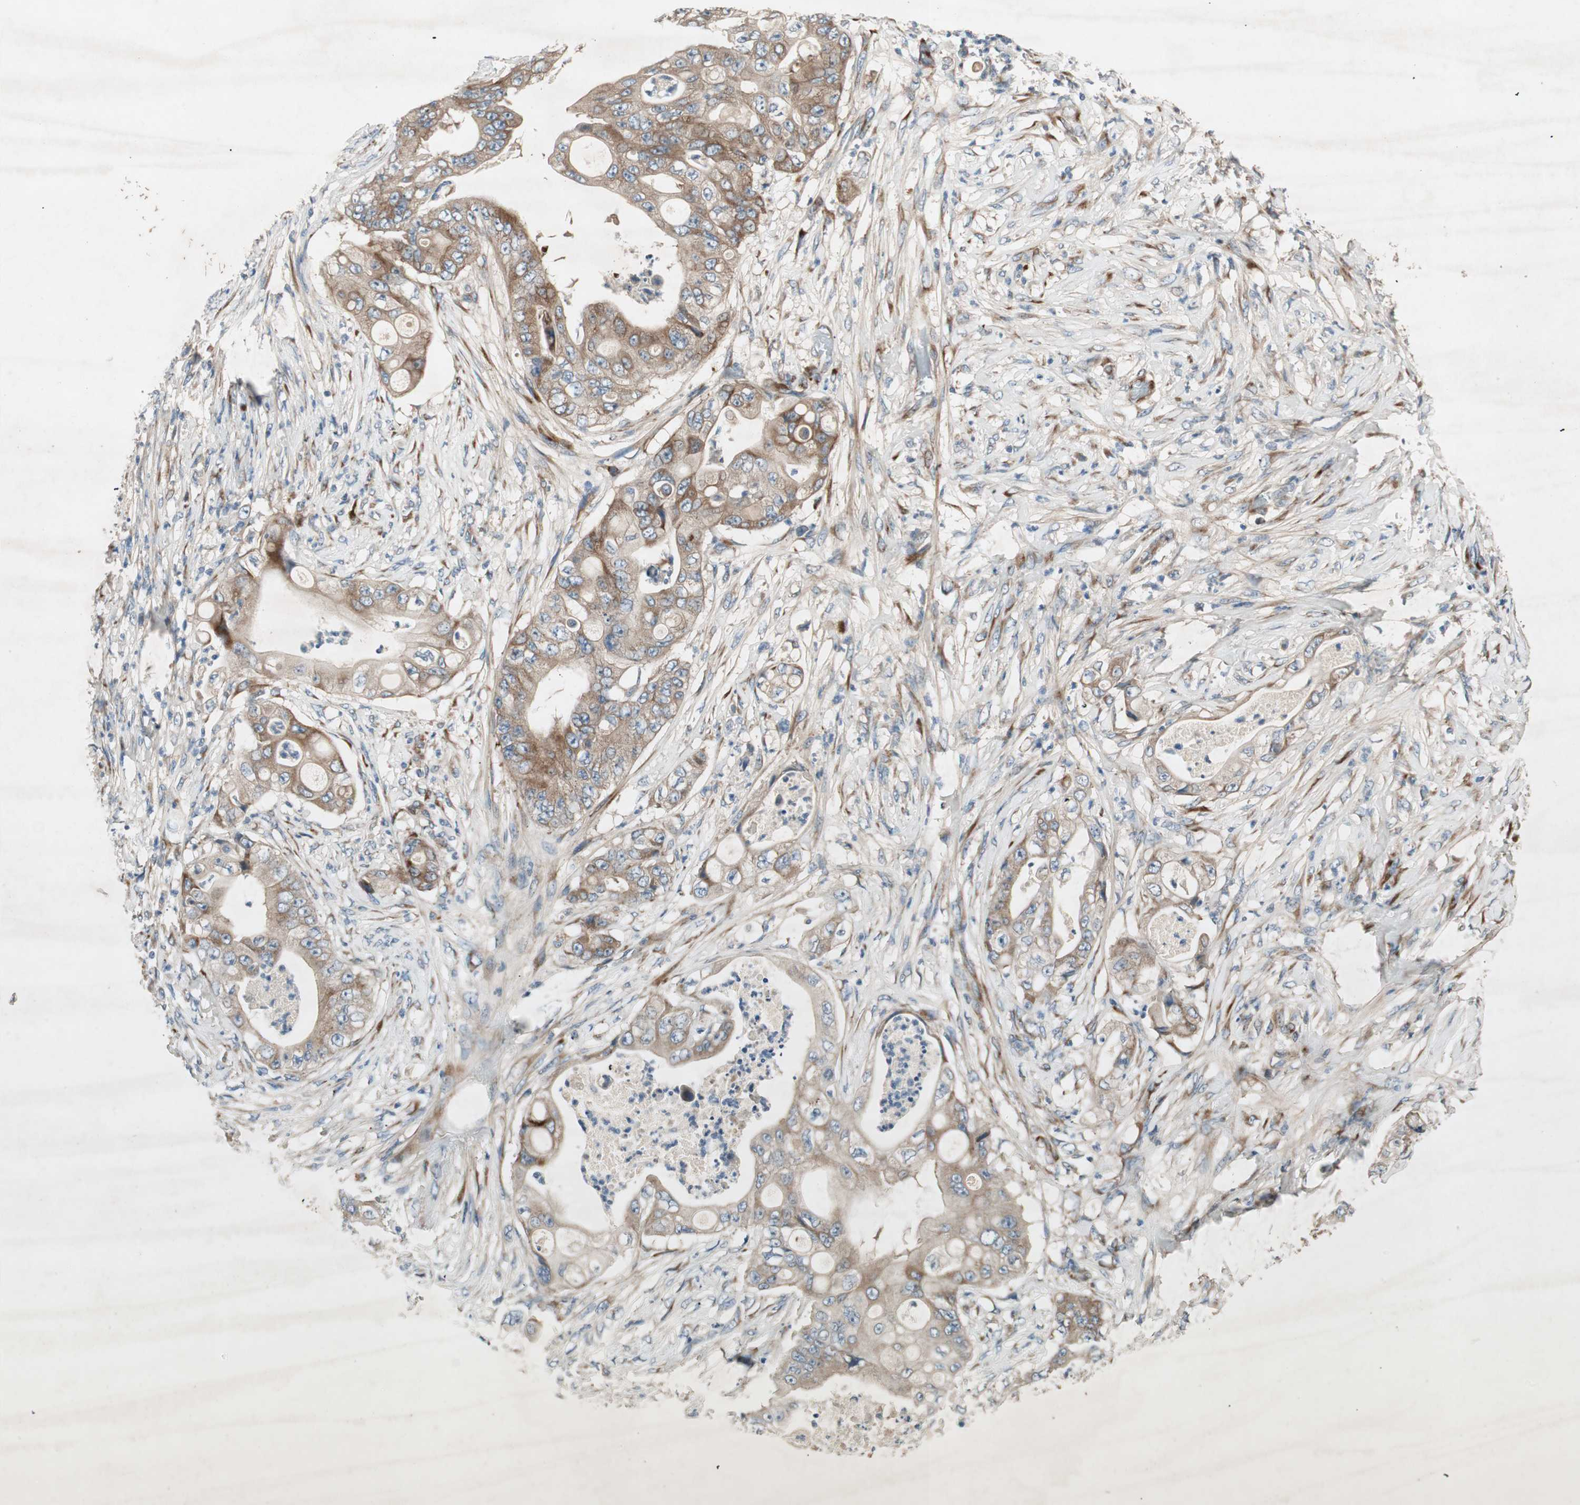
{"staining": {"intensity": "strong", "quantity": ">75%", "location": "cytoplasmic/membranous"}, "tissue": "stomach cancer", "cell_type": "Tumor cells", "image_type": "cancer", "snomed": [{"axis": "morphology", "description": "Adenocarcinoma, NOS"}, {"axis": "topography", "description": "Stomach"}], "caption": "A histopathology image of adenocarcinoma (stomach) stained for a protein shows strong cytoplasmic/membranous brown staining in tumor cells.", "gene": "APOO", "patient": {"sex": "female", "age": 73}}